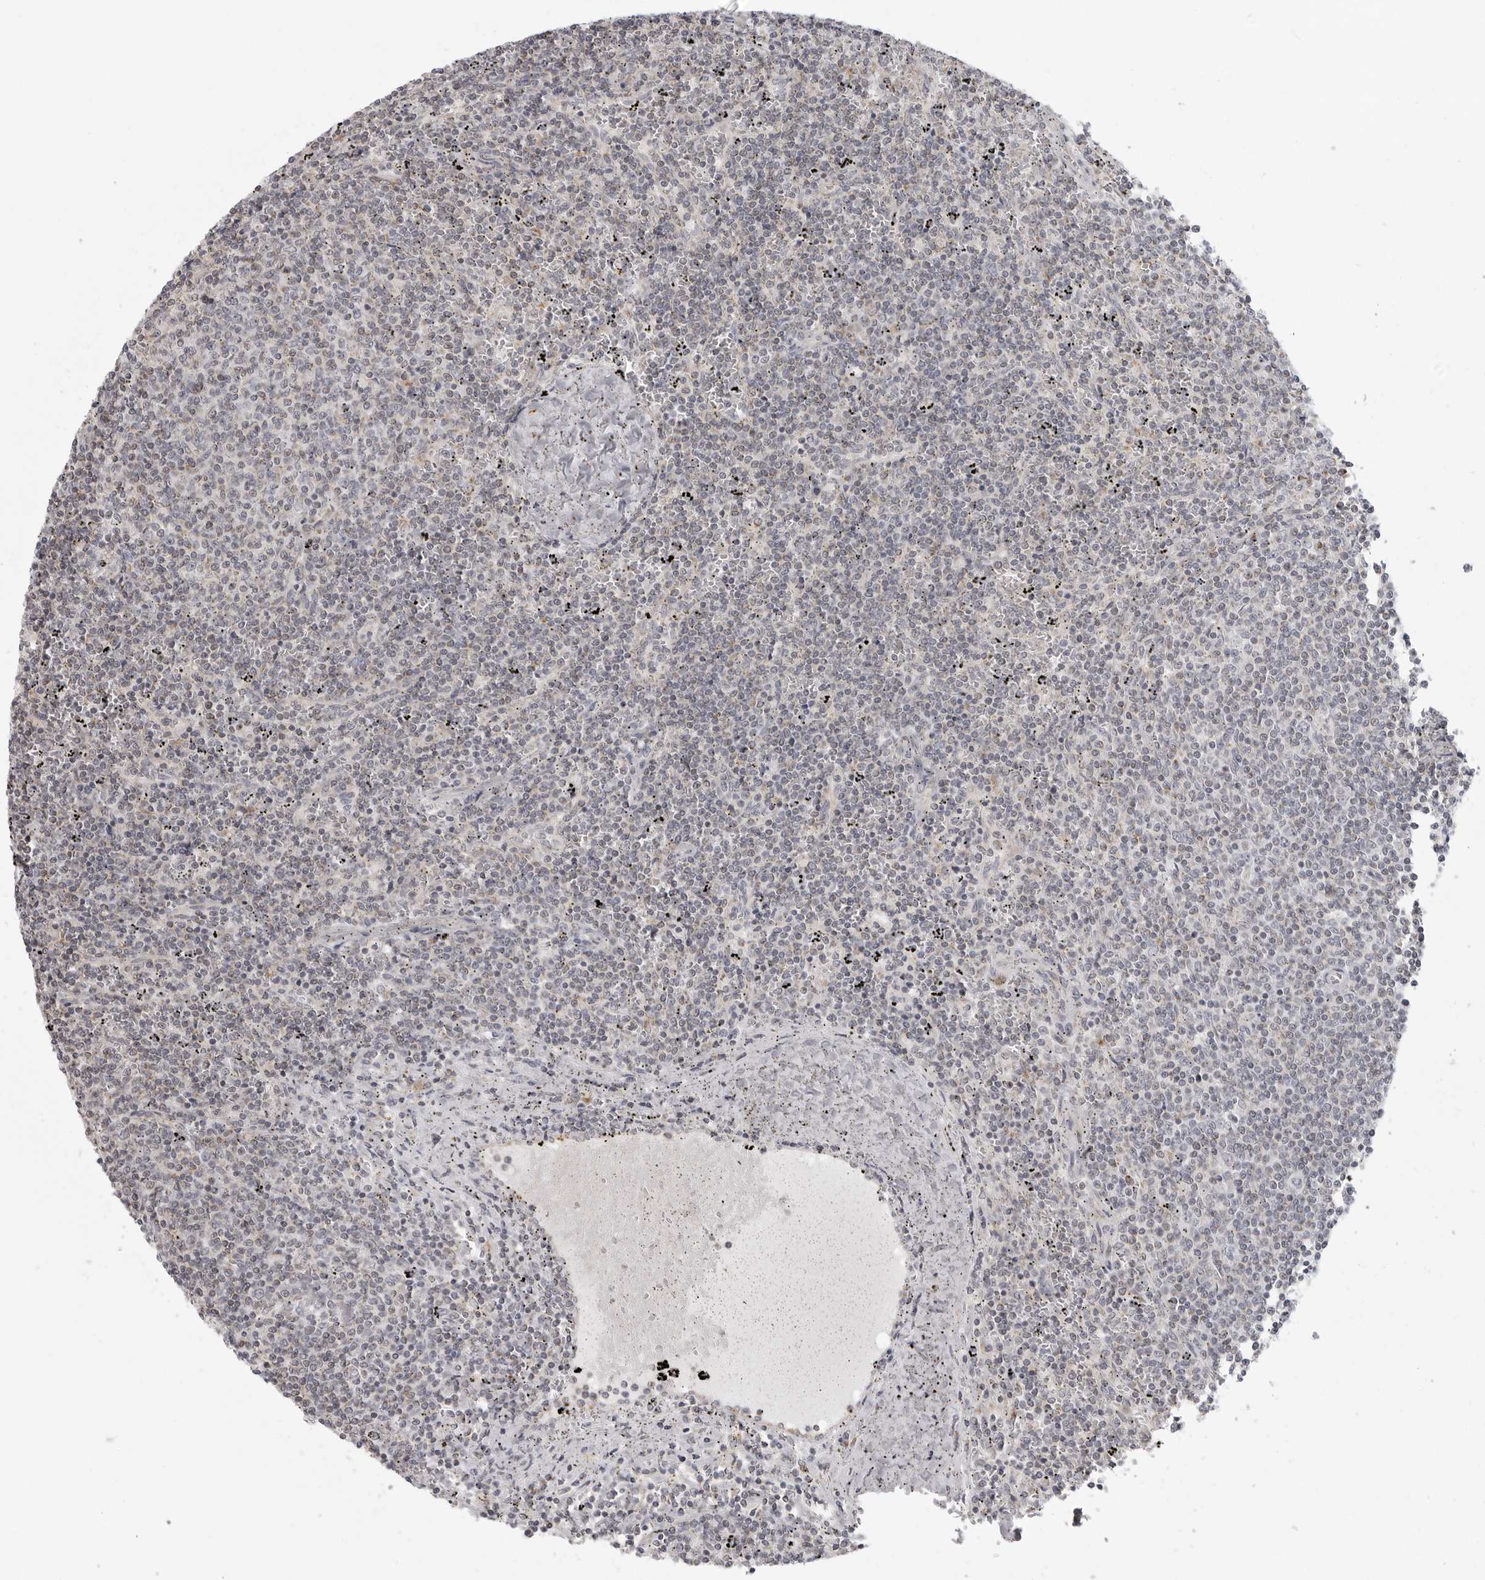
{"staining": {"intensity": "negative", "quantity": "none", "location": "none"}, "tissue": "lymphoma", "cell_type": "Tumor cells", "image_type": "cancer", "snomed": [{"axis": "morphology", "description": "Malignant lymphoma, non-Hodgkin's type, Low grade"}, {"axis": "topography", "description": "Spleen"}], "caption": "IHC of human lymphoma demonstrates no positivity in tumor cells.", "gene": "MAP7D1", "patient": {"sex": "female", "age": 50}}